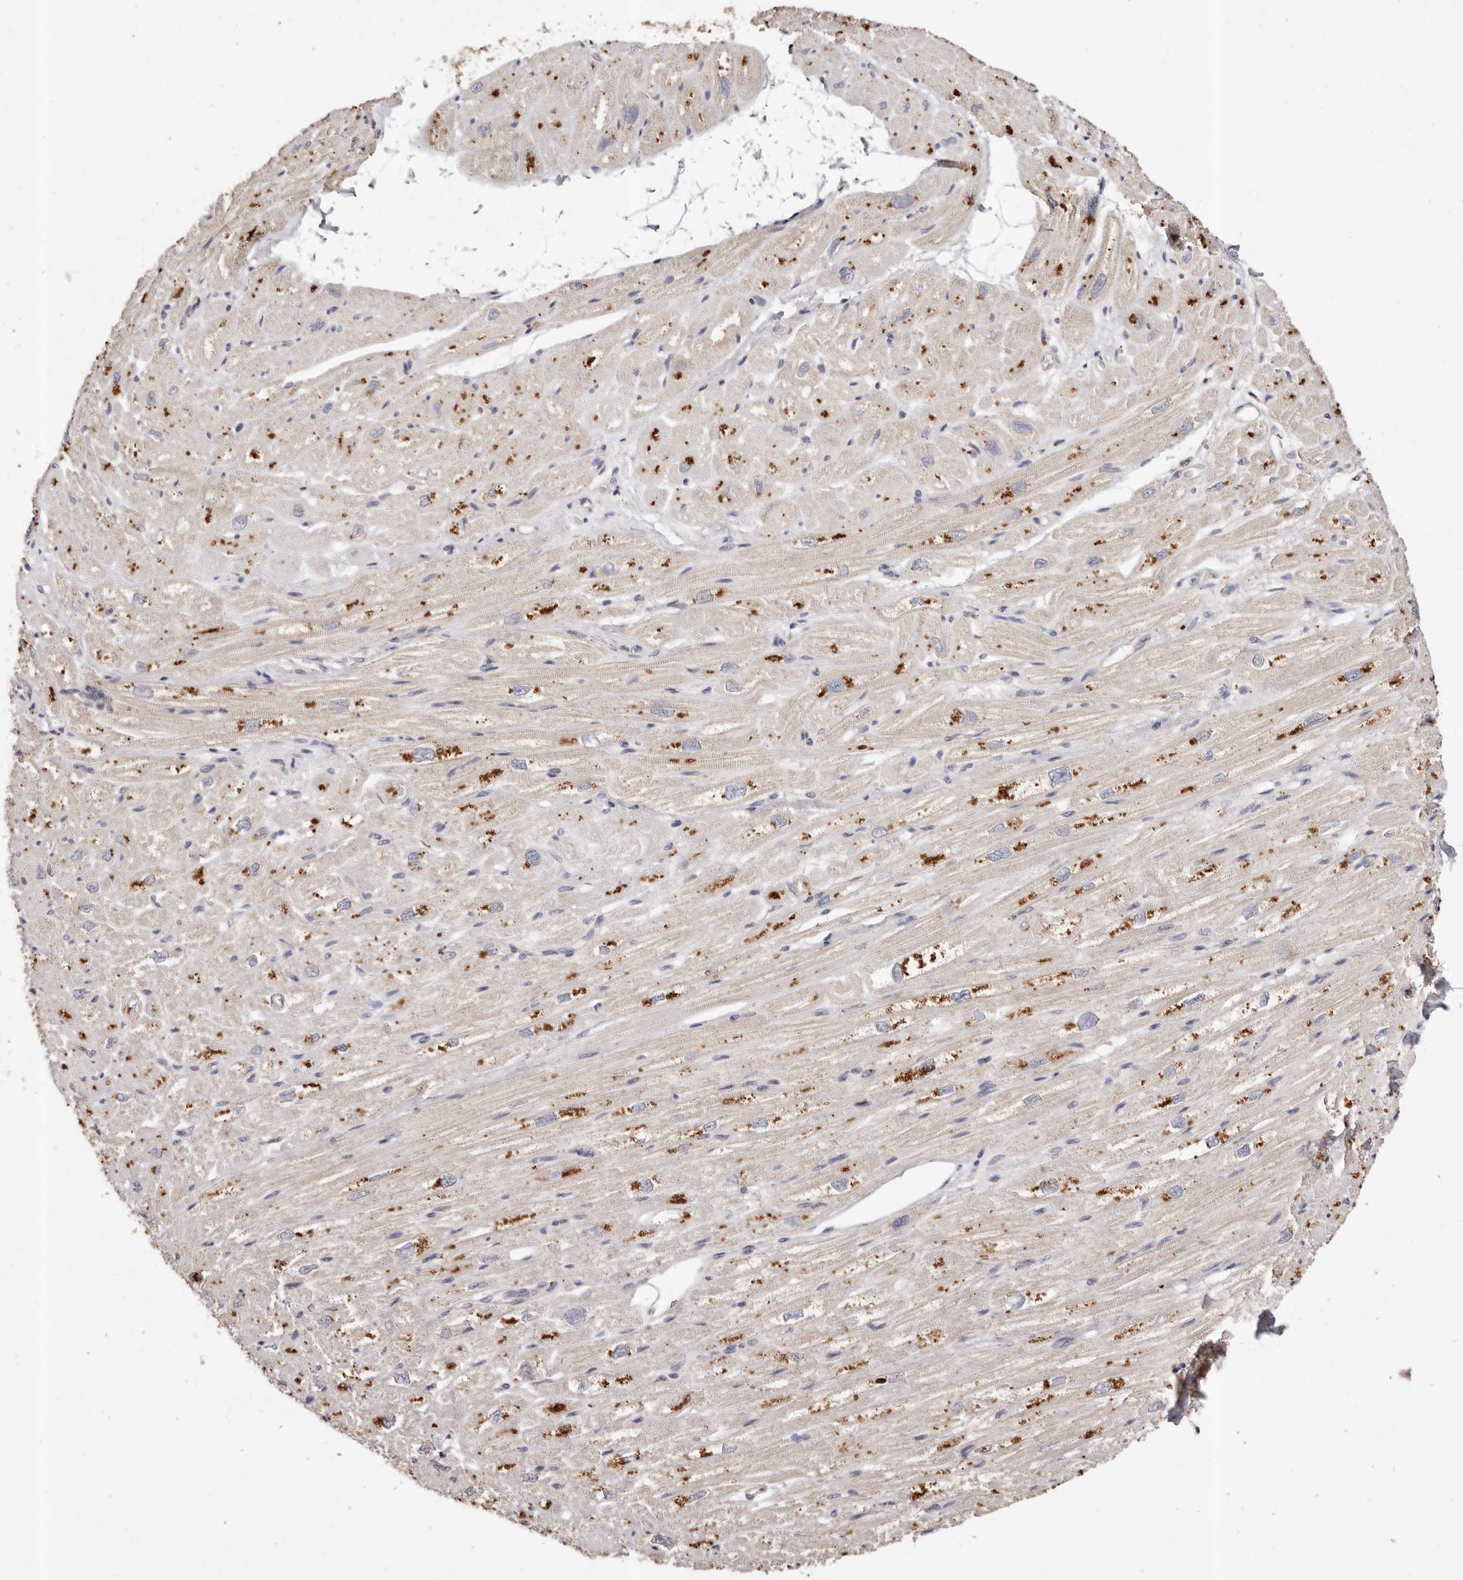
{"staining": {"intensity": "moderate", "quantity": ">75%", "location": "cytoplasmic/membranous"}, "tissue": "heart muscle", "cell_type": "Cardiomyocytes", "image_type": "normal", "snomed": [{"axis": "morphology", "description": "Normal tissue, NOS"}, {"axis": "topography", "description": "Heart"}], "caption": "Immunohistochemical staining of unremarkable heart muscle demonstrates medium levels of moderate cytoplasmic/membranous staining in approximately >75% of cardiomyocytes. Nuclei are stained in blue.", "gene": "THBS3", "patient": {"sex": "male", "age": 50}}